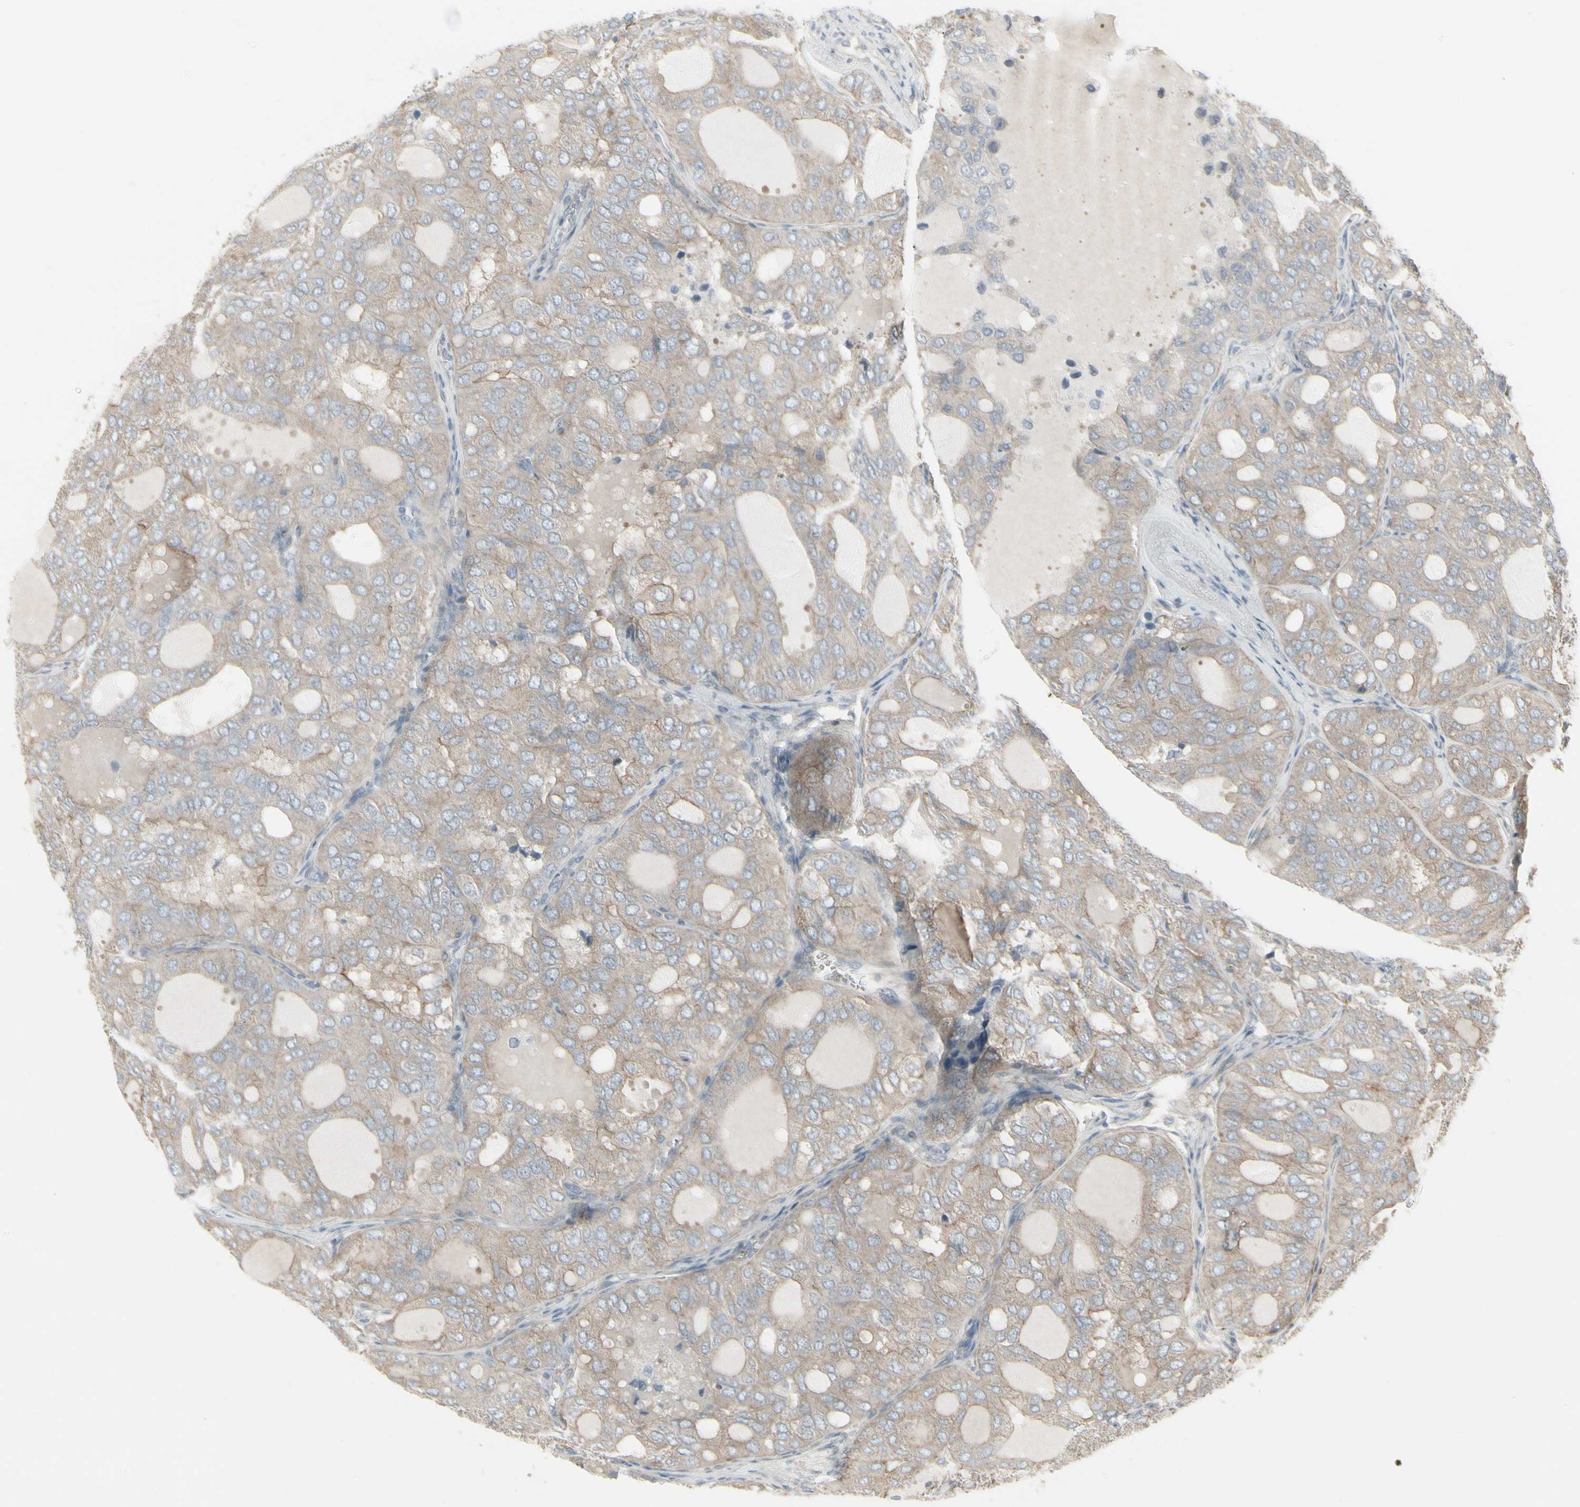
{"staining": {"intensity": "weak", "quantity": ">75%", "location": "cytoplasmic/membranous"}, "tissue": "thyroid cancer", "cell_type": "Tumor cells", "image_type": "cancer", "snomed": [{"axis": "morphology", "description": "Follicular adenoma carcinoma, NOS"}, {"axis": "topography", "description": "Thyroid gland"}], "caption": "Immunohistochemical staining of thyroid follicular adenoma carcinoma exhibits low levels of weak cytoplasmic/membranous staining in approximately >75% of tumor cells. (Brightfield microscopy of DAB IHC at high magnification).", "gene": "EPS15", "patient": {"sex": "male", "age": 75}}